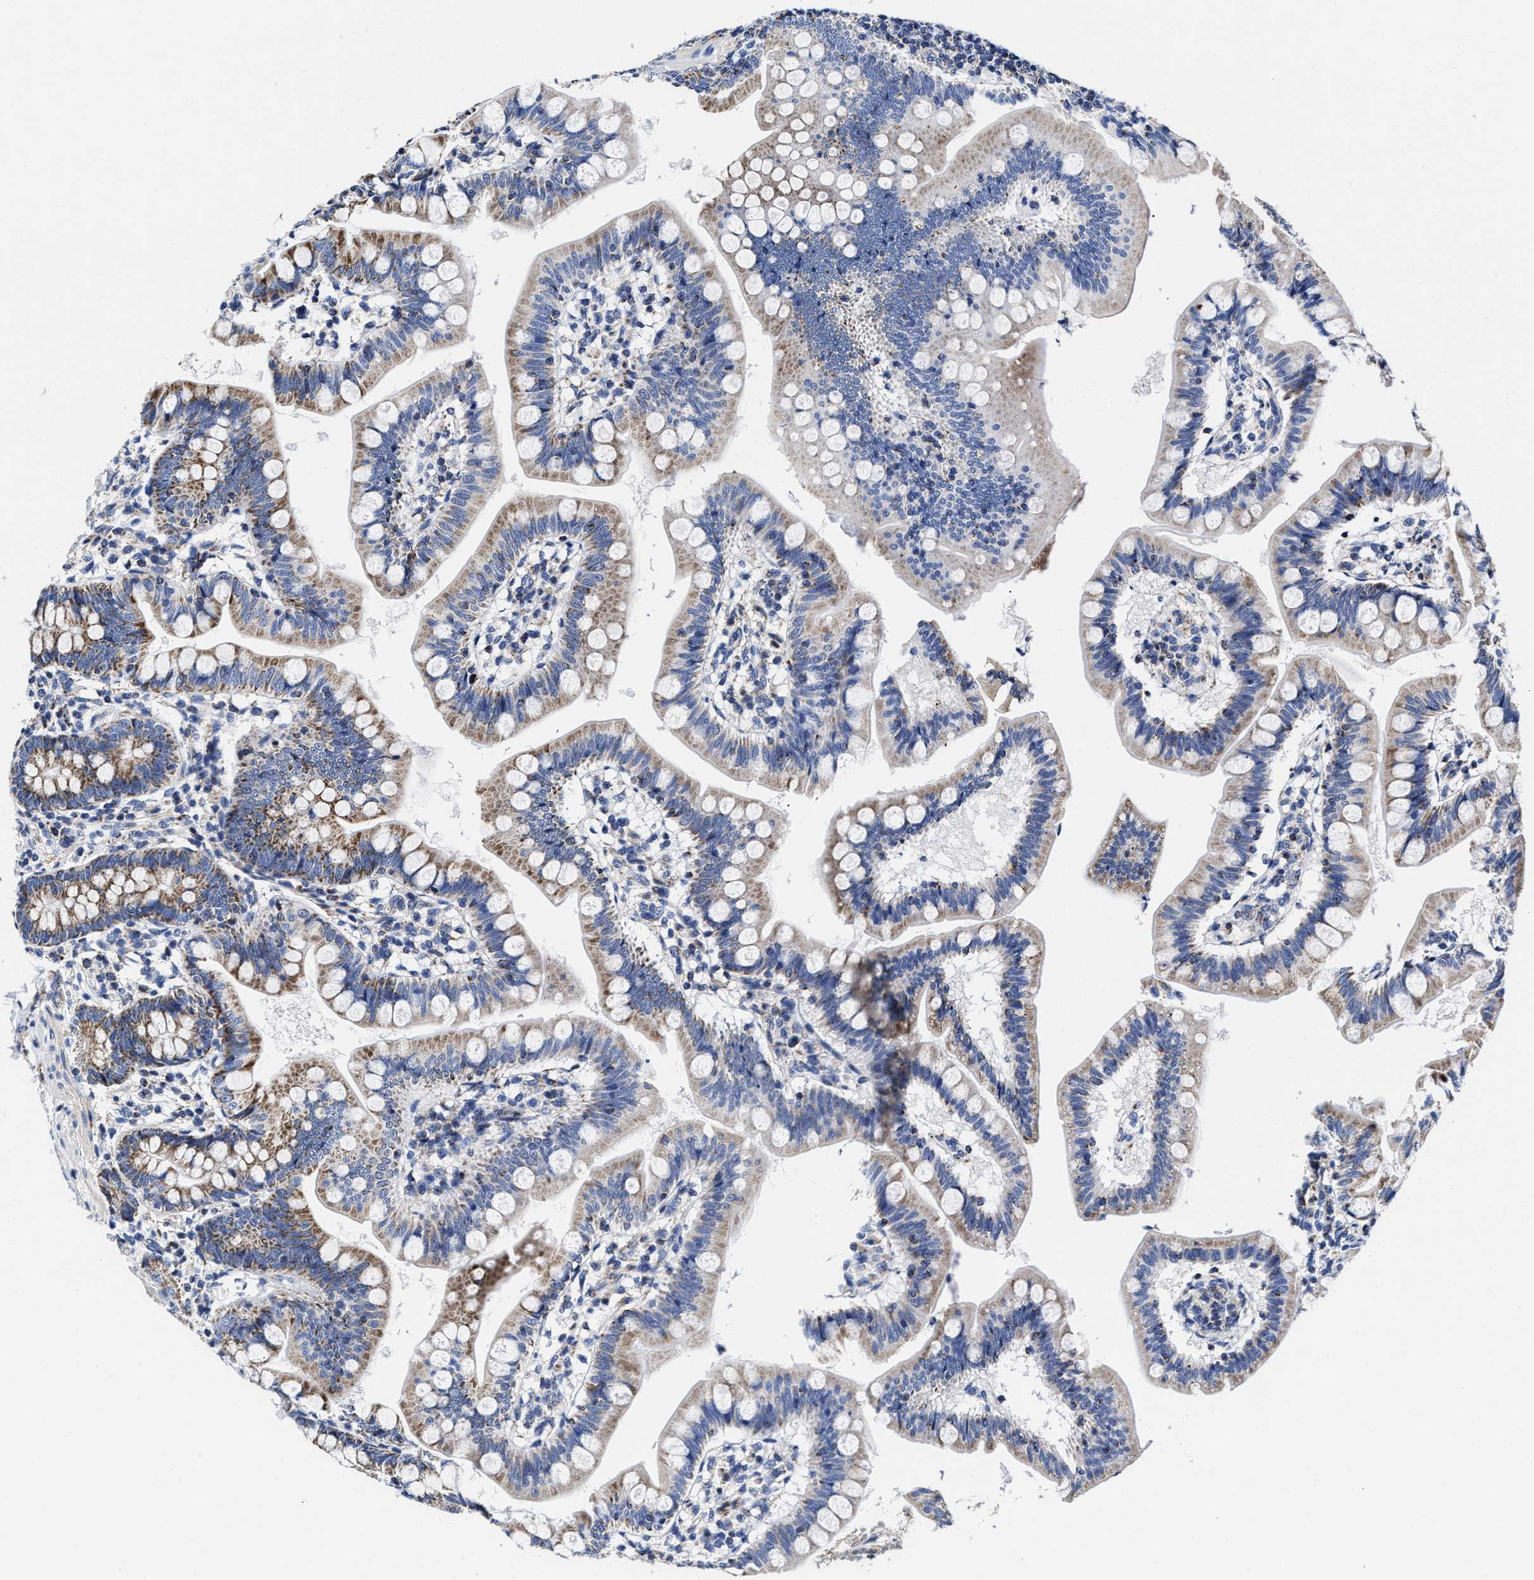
{"staining": {"intensity": "moderate", "quantity": "25%-75%", "location": "cytoplasmic/membranous"}, "tissue": "small intestine", "cell_type": "Glandular cells", "image_type": "normal", "snomed": [{"axis": "morphology", "description": "Normal tissue, NOS"}, {"axis": "topography", "description": "Small intestine"}], "caption": "IHC of unremarkable small intestine demonstrates medium levels of moderate cytoplasmic/membranous expression in approximately 25%-75% of glandular cells. (DAB (3,3'-diaminobenzidine) = brown stain, brightfield microscopy at high magnification).", "gene": "HINT2", "patient": {"sex": "male", "age": 7}}